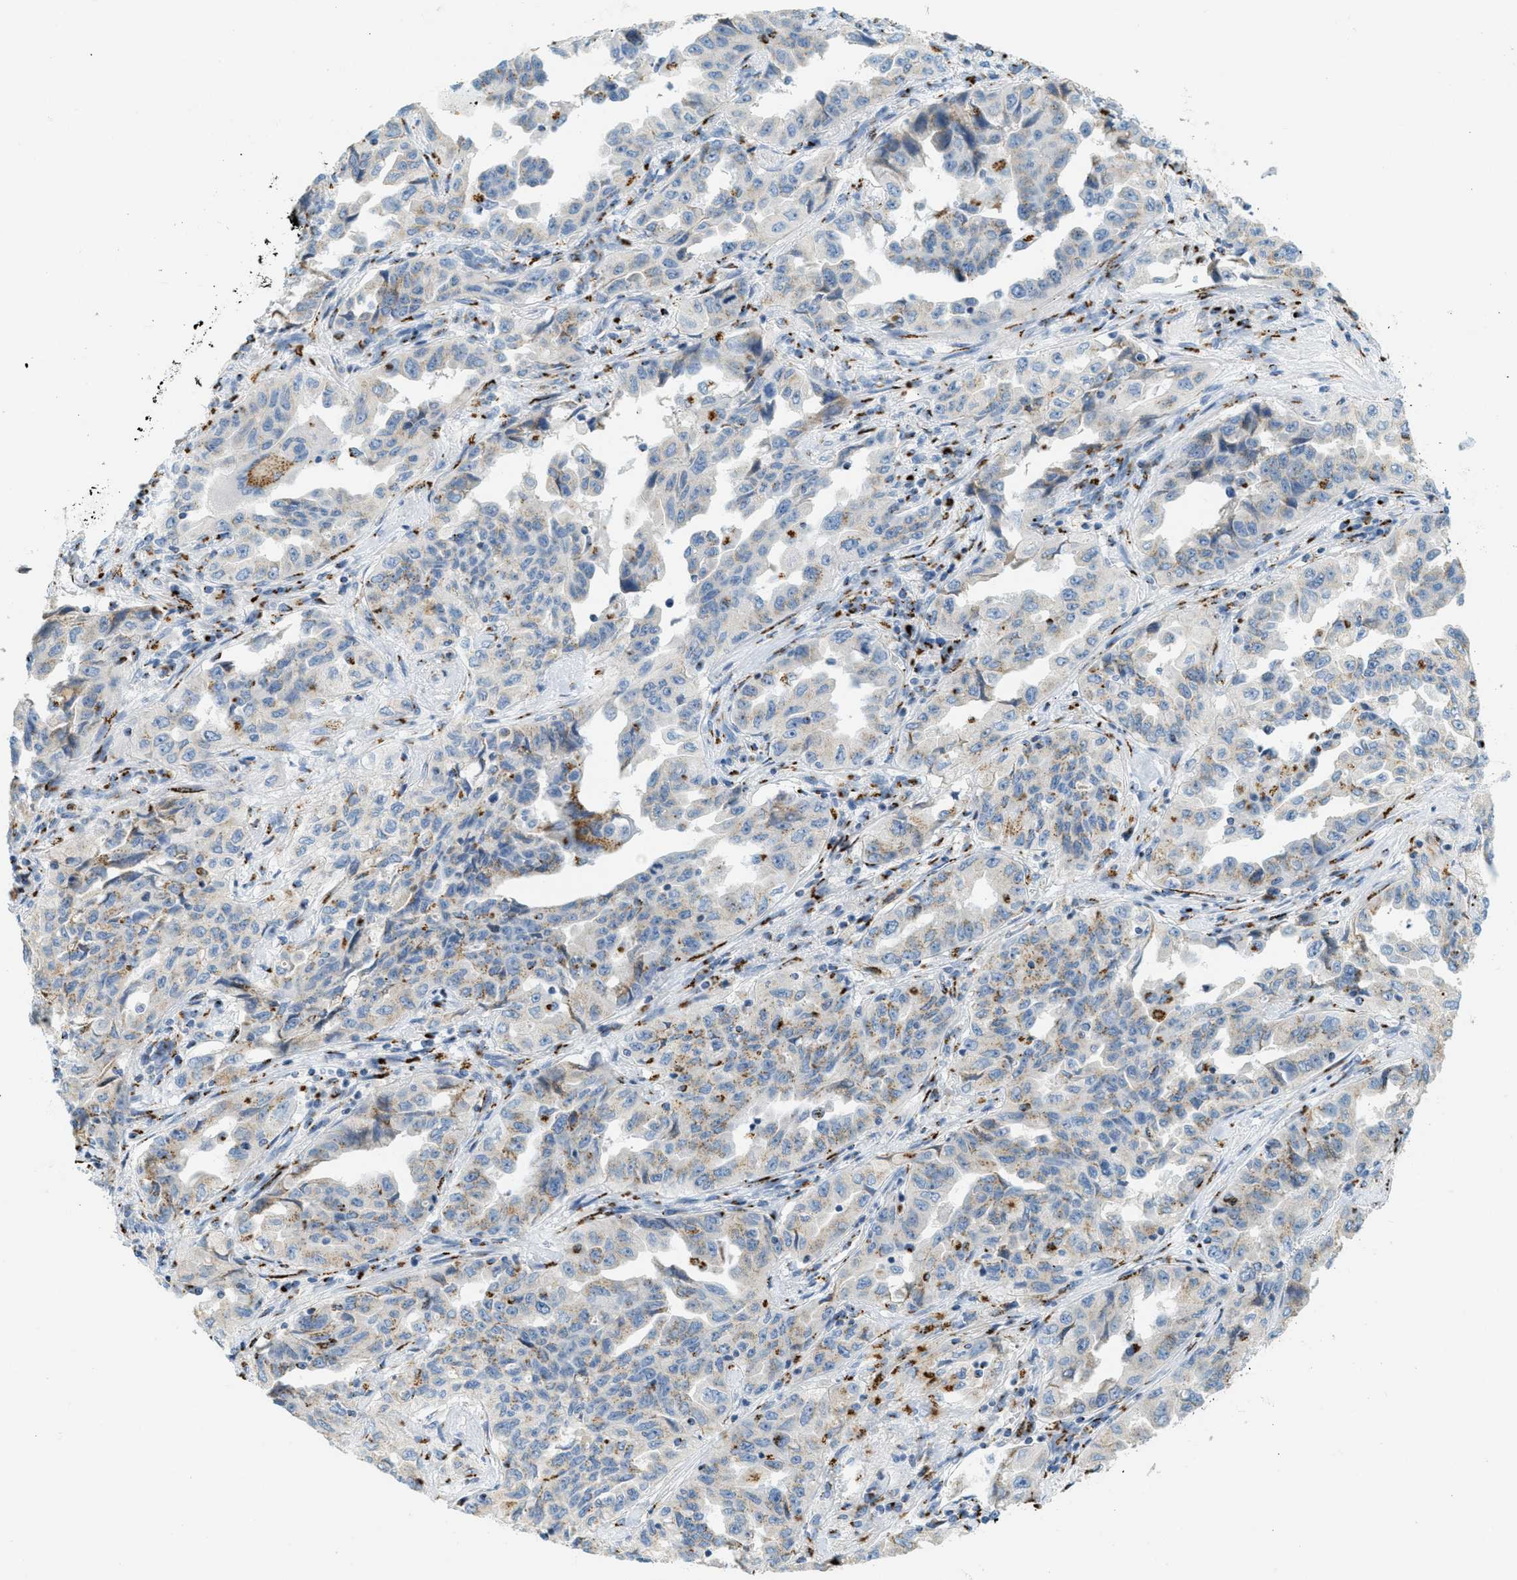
{"staining": {"intensity": "weak", "quantity": "25%-75%", "location": "cytoplasmic/membranous"}, "tissue": "lung cancer", "cell_type": "Tumor cells", "image_type": "cancer", "snomed": [{"axis": "morphology", "description": "Adenocarcinoma, NOS"}, {"axis": "topography", "description": "Lung"}], "caption": "Brown immunohistochemical staining in lung cancer shows weak cytoplasmic/membranous expression in approximately 25%-75% of tumor cells. Ihc stains the protein of interest in brown and the nuclei are stained blue.", "gene": "ENTPD4", "patient": {"sex": "female", "age": 51}}